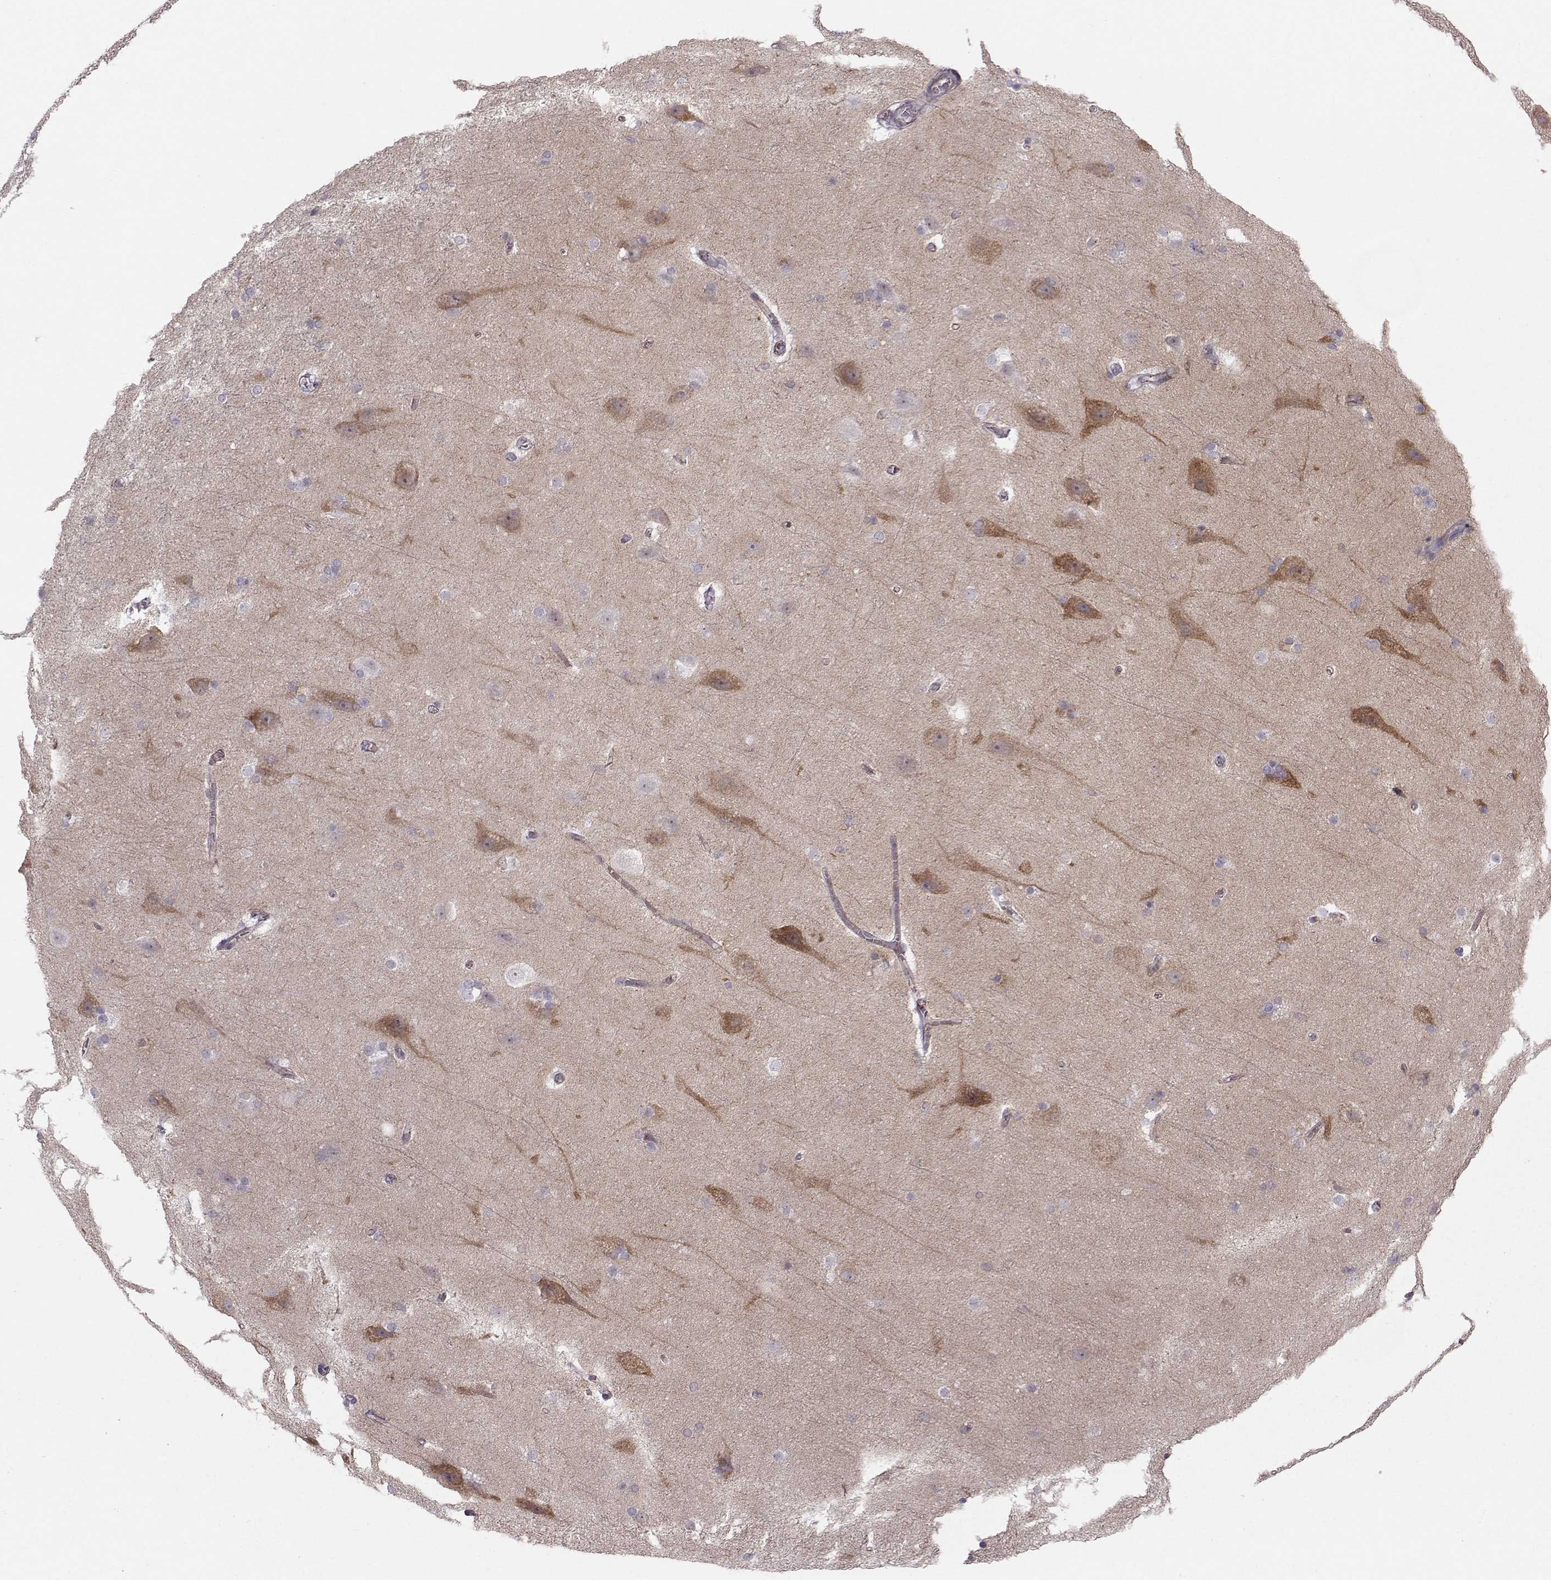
{"staining": {"intensity": "negative", "quantity": "none", "location": "none"}, "tissue": "hippocampus", "cell_type": "Glial cells", "image_type": "normal", "snomed": [{"axis": "morphology", "description": "Normal tissue, NOS"}, {"axis": "topography", "description": "Cerebral cortex"}, {"axis": "topography", "description": "Hippocampus"}], "caption": "Immunohistochemistry photomicrograph of unremarkable hippocampus: human hippocampus stained with DAB (3,3'-diaminobenzidine) reveals no significant protein expression in glial cells. Brightfield microscopy of immunohistochemistry (IHC) stained with DAB (3,3'-diaminobenzidine) (brown) and hematoxylin (blue), captured at high magnification.", "gene": "MAST1", "patient": {"sex": "female", "age": 19}}